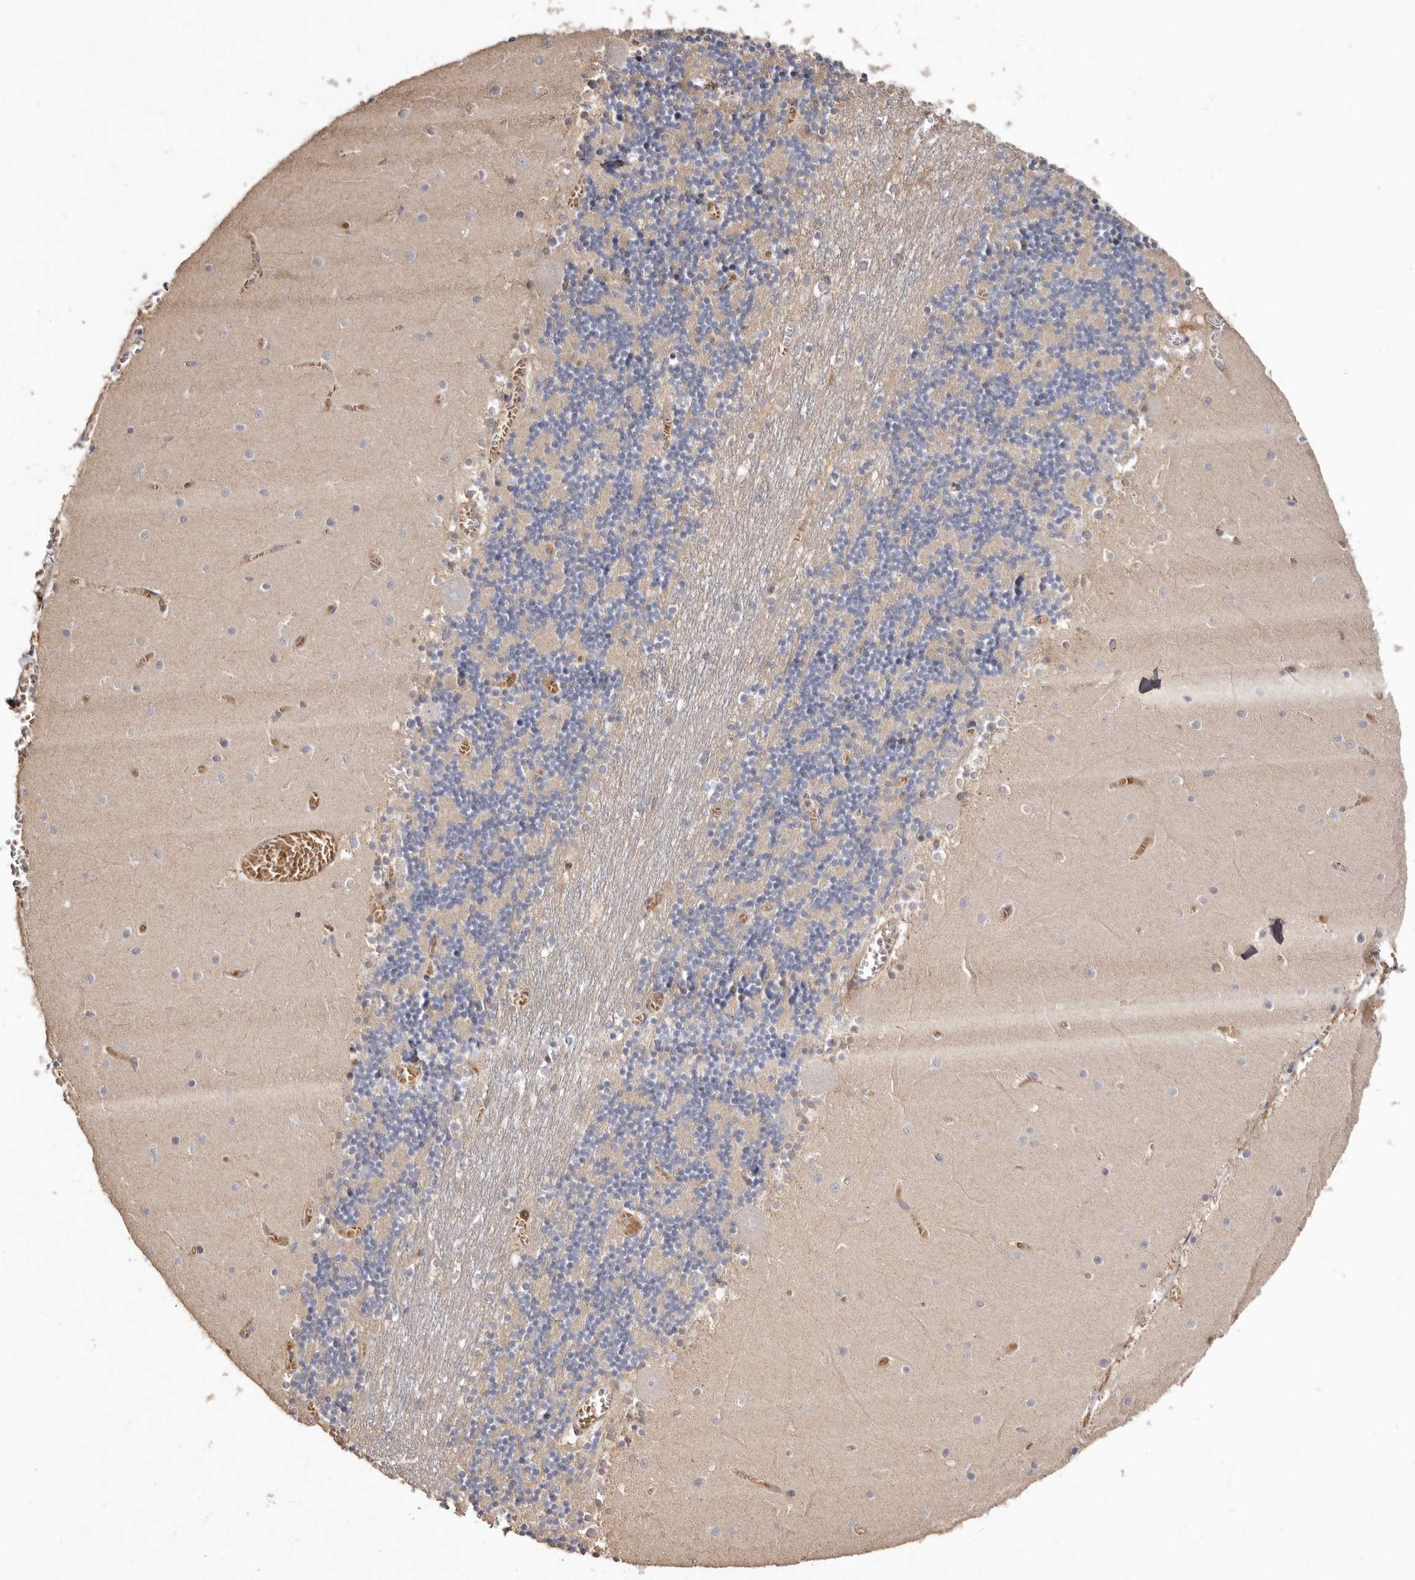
{"staining": {"intensity": "weak", "quantity": "25%-75%", "location": "cytoplasmic/membranous"}, "tissue": "cerebellum", "cell_type": "Cells in granular layer", "image_type": "normal", "snomed": [{"axis": "morphology", "description": "Normal tissue, NOS"}, {"axis": "topography", "description": "Cerebellum"}], "caption": "Weak cytoplasmic/membranous expression is seen in about 25%-75% of cells in granular layer in unremarkable cerebellum.", "gene": "LRRC25", "patient": {"sex": "female", "age": 28}}